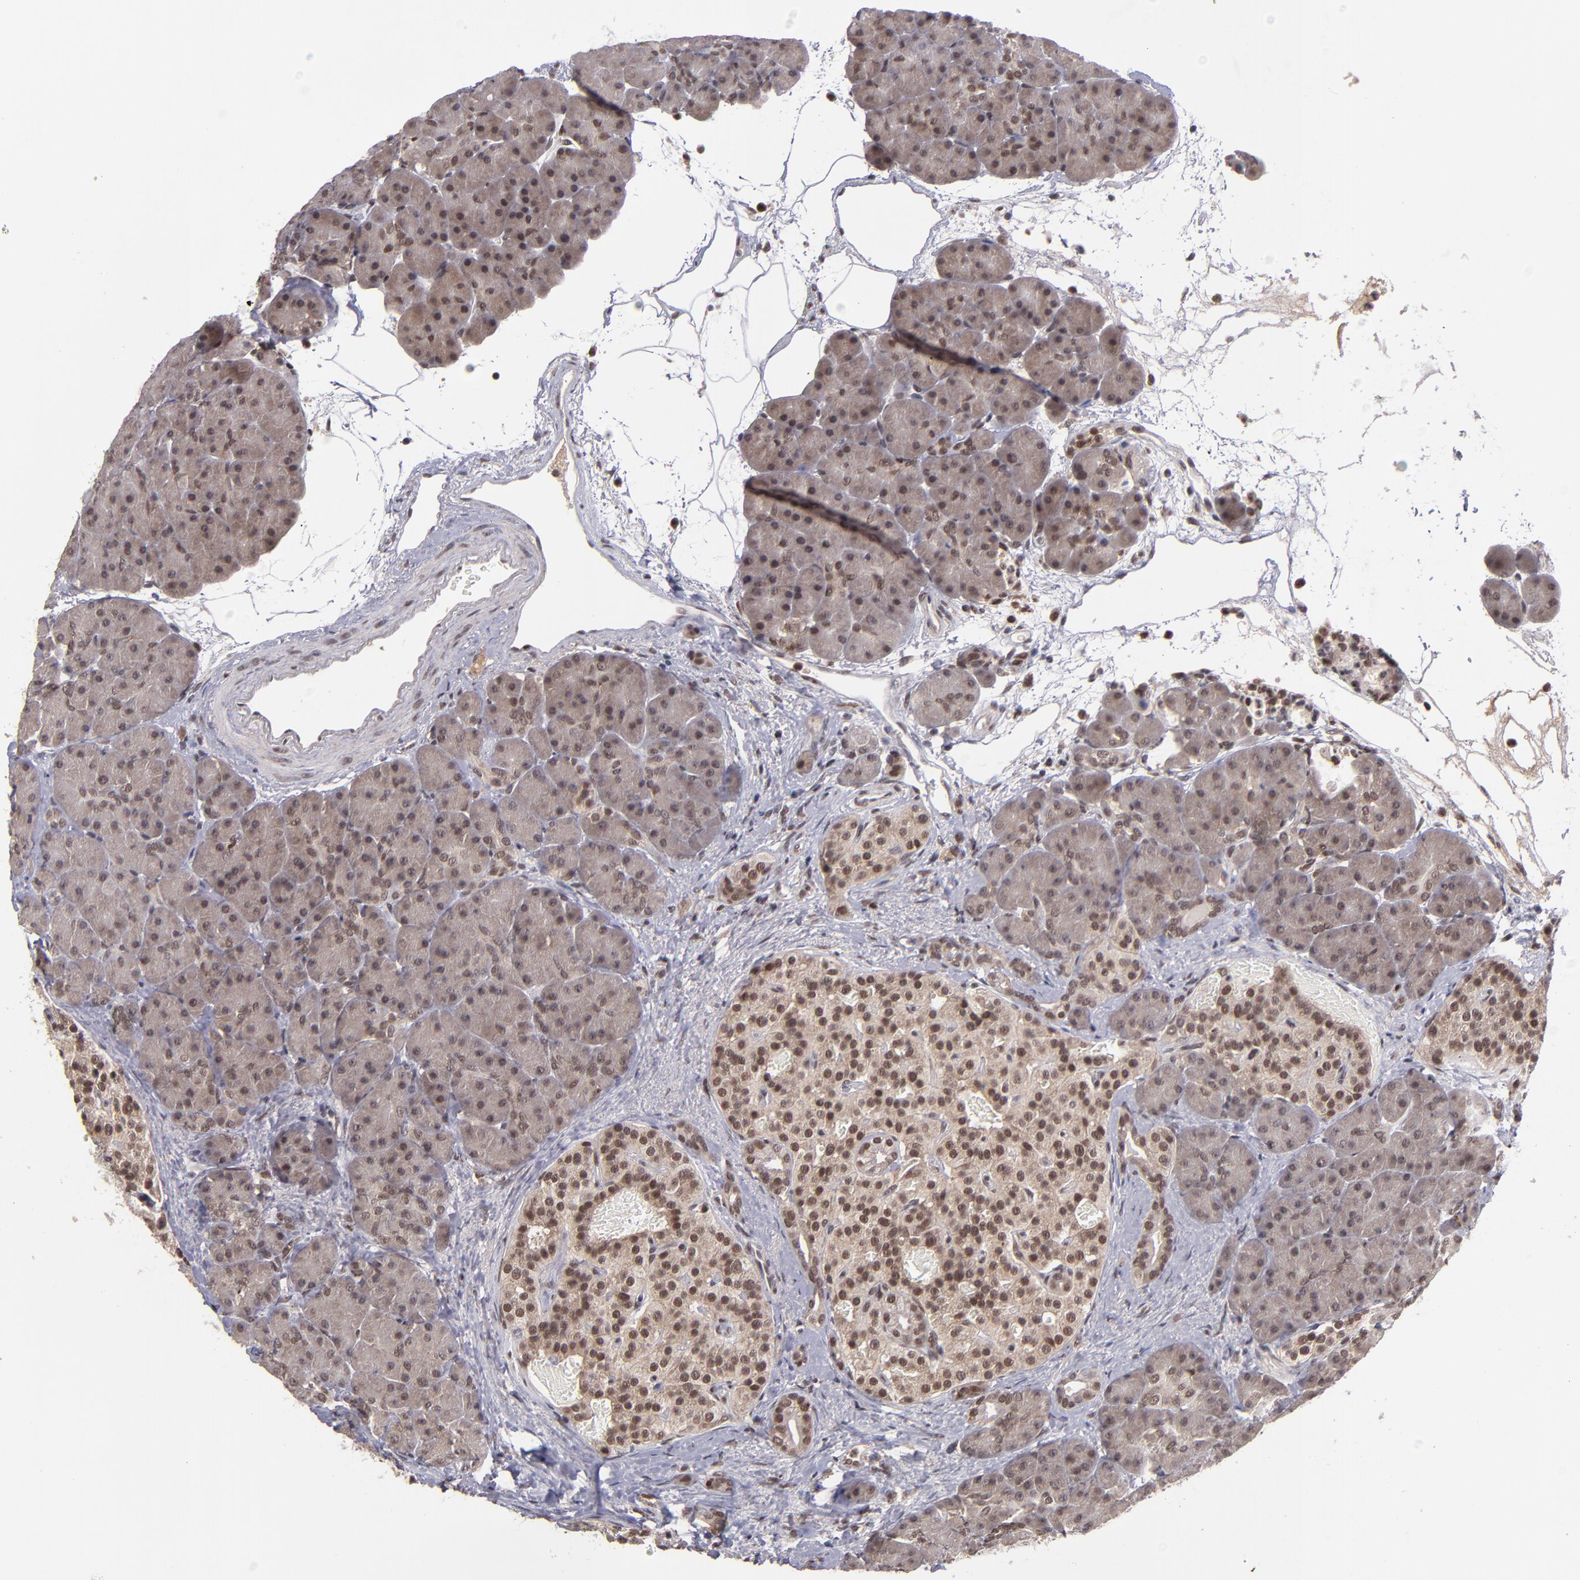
{"staining": {"intensity": "moderate", "quantity": "25%-75%", "location": "cytoplasmic/membranous,nuclear"}, "tissue": "pancreas", "cell_type": "Exocrine glandular cells", "image_type": "normal", "snomed": [{"axis": "morphology", "description": "Normal tissue, NOS"}, {"axis": "topography", "description": "Pancreas"}], "caption": "Moderate cytoplasmic/membranous,nuclear protein positivity is identified in approximately 25%-75% of exocrine glandular cells in pancreas. Nuclei are stained in blue.", "gene": "EP300", "patient": {"sex": "male", "age": 66}}